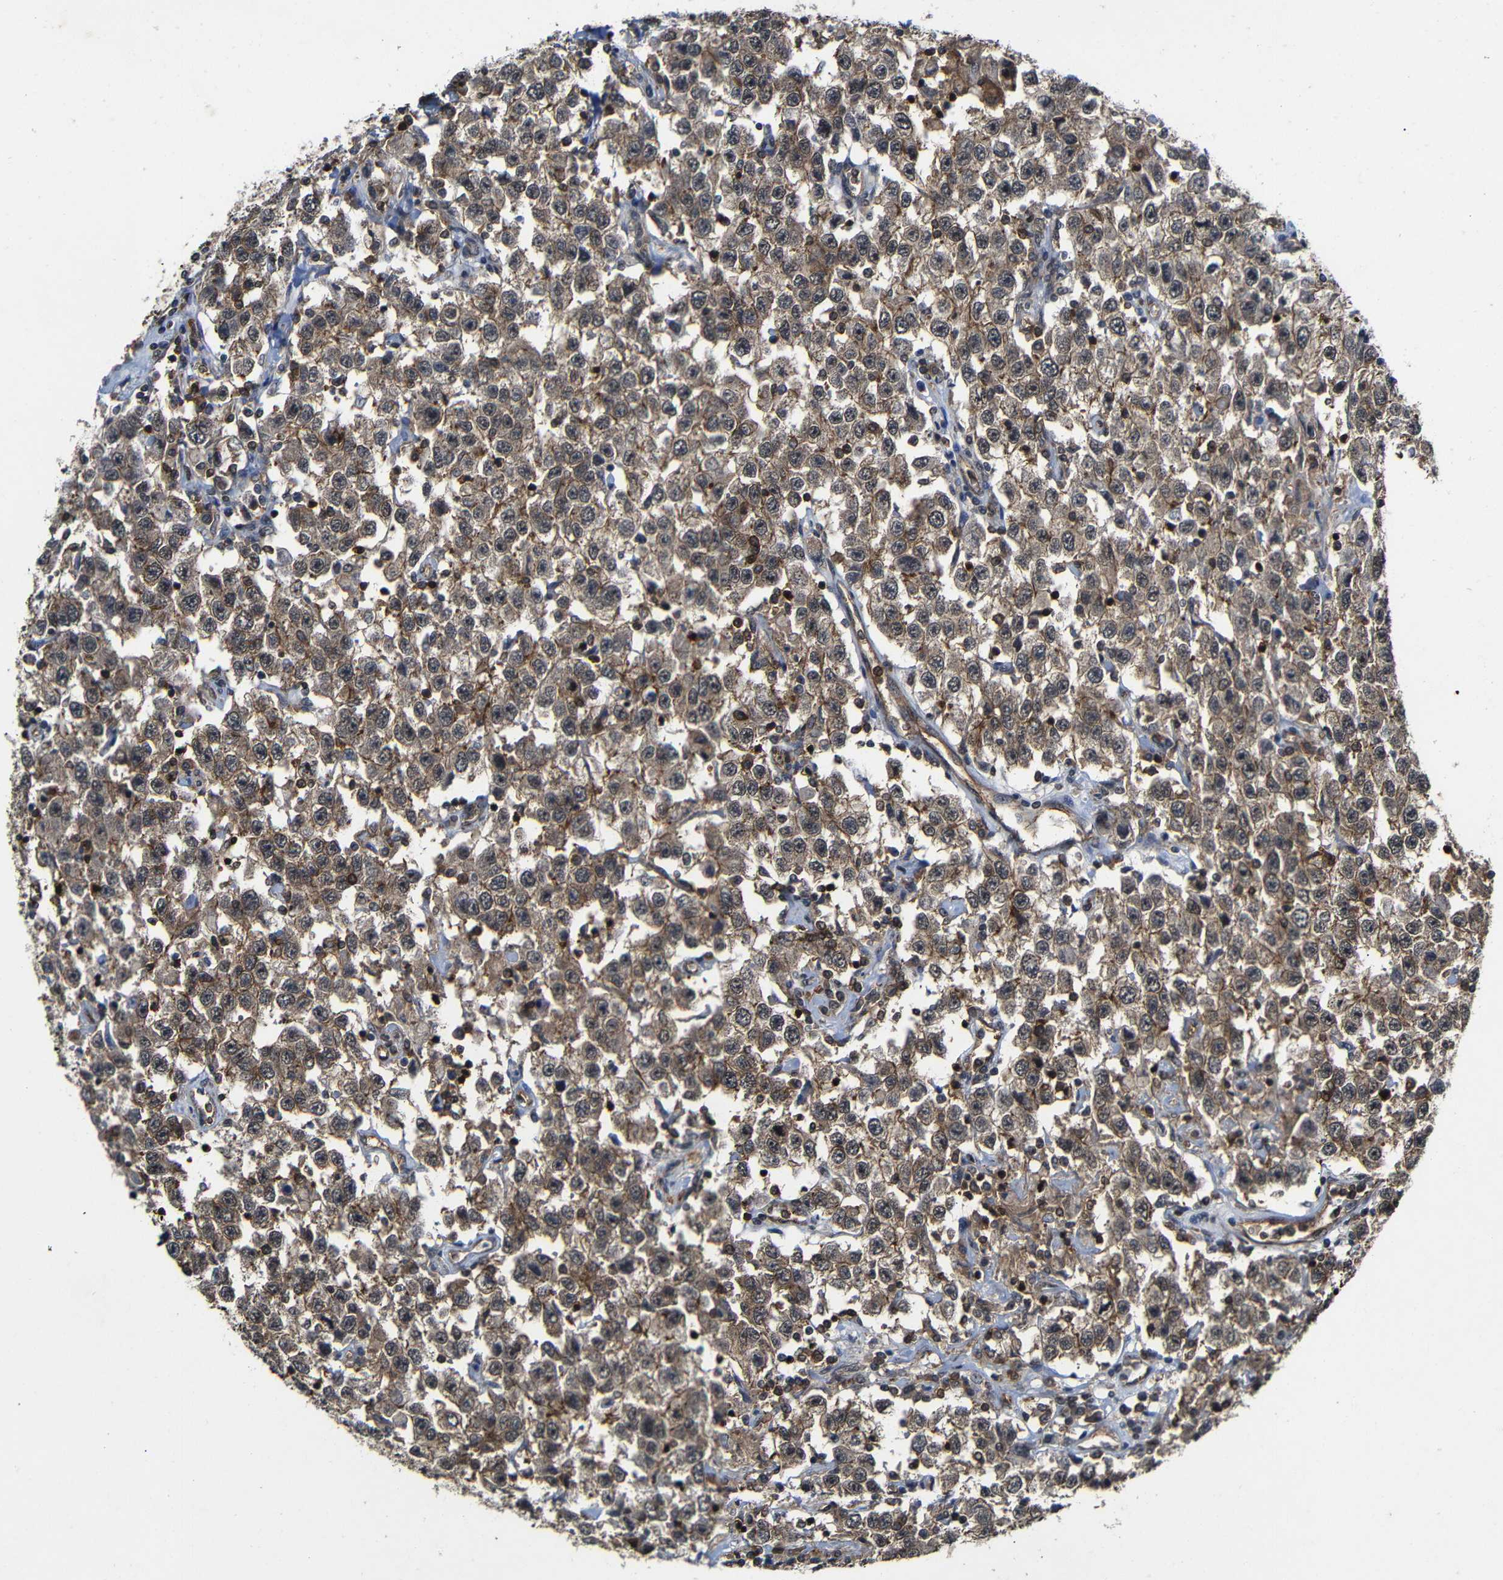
{"staining": {"intensity": "weak", "quantity": ">75%", "location": "cytoplasmic/membranous"}, "tissue": "testis cancer", "cell_type": "Tumor cells", "image_type": "cancer", "snomed": [{"axis": "morphology", "description": "Seminoma, NOS"}, {"axis": "topography", "description": "Testis"}], "caption": "Testis cancer stained with a protein marker demonstrates weak staining in tumor cells.", "gene": "NANOS1", "patient": {"sex": "male", "age": 41}}